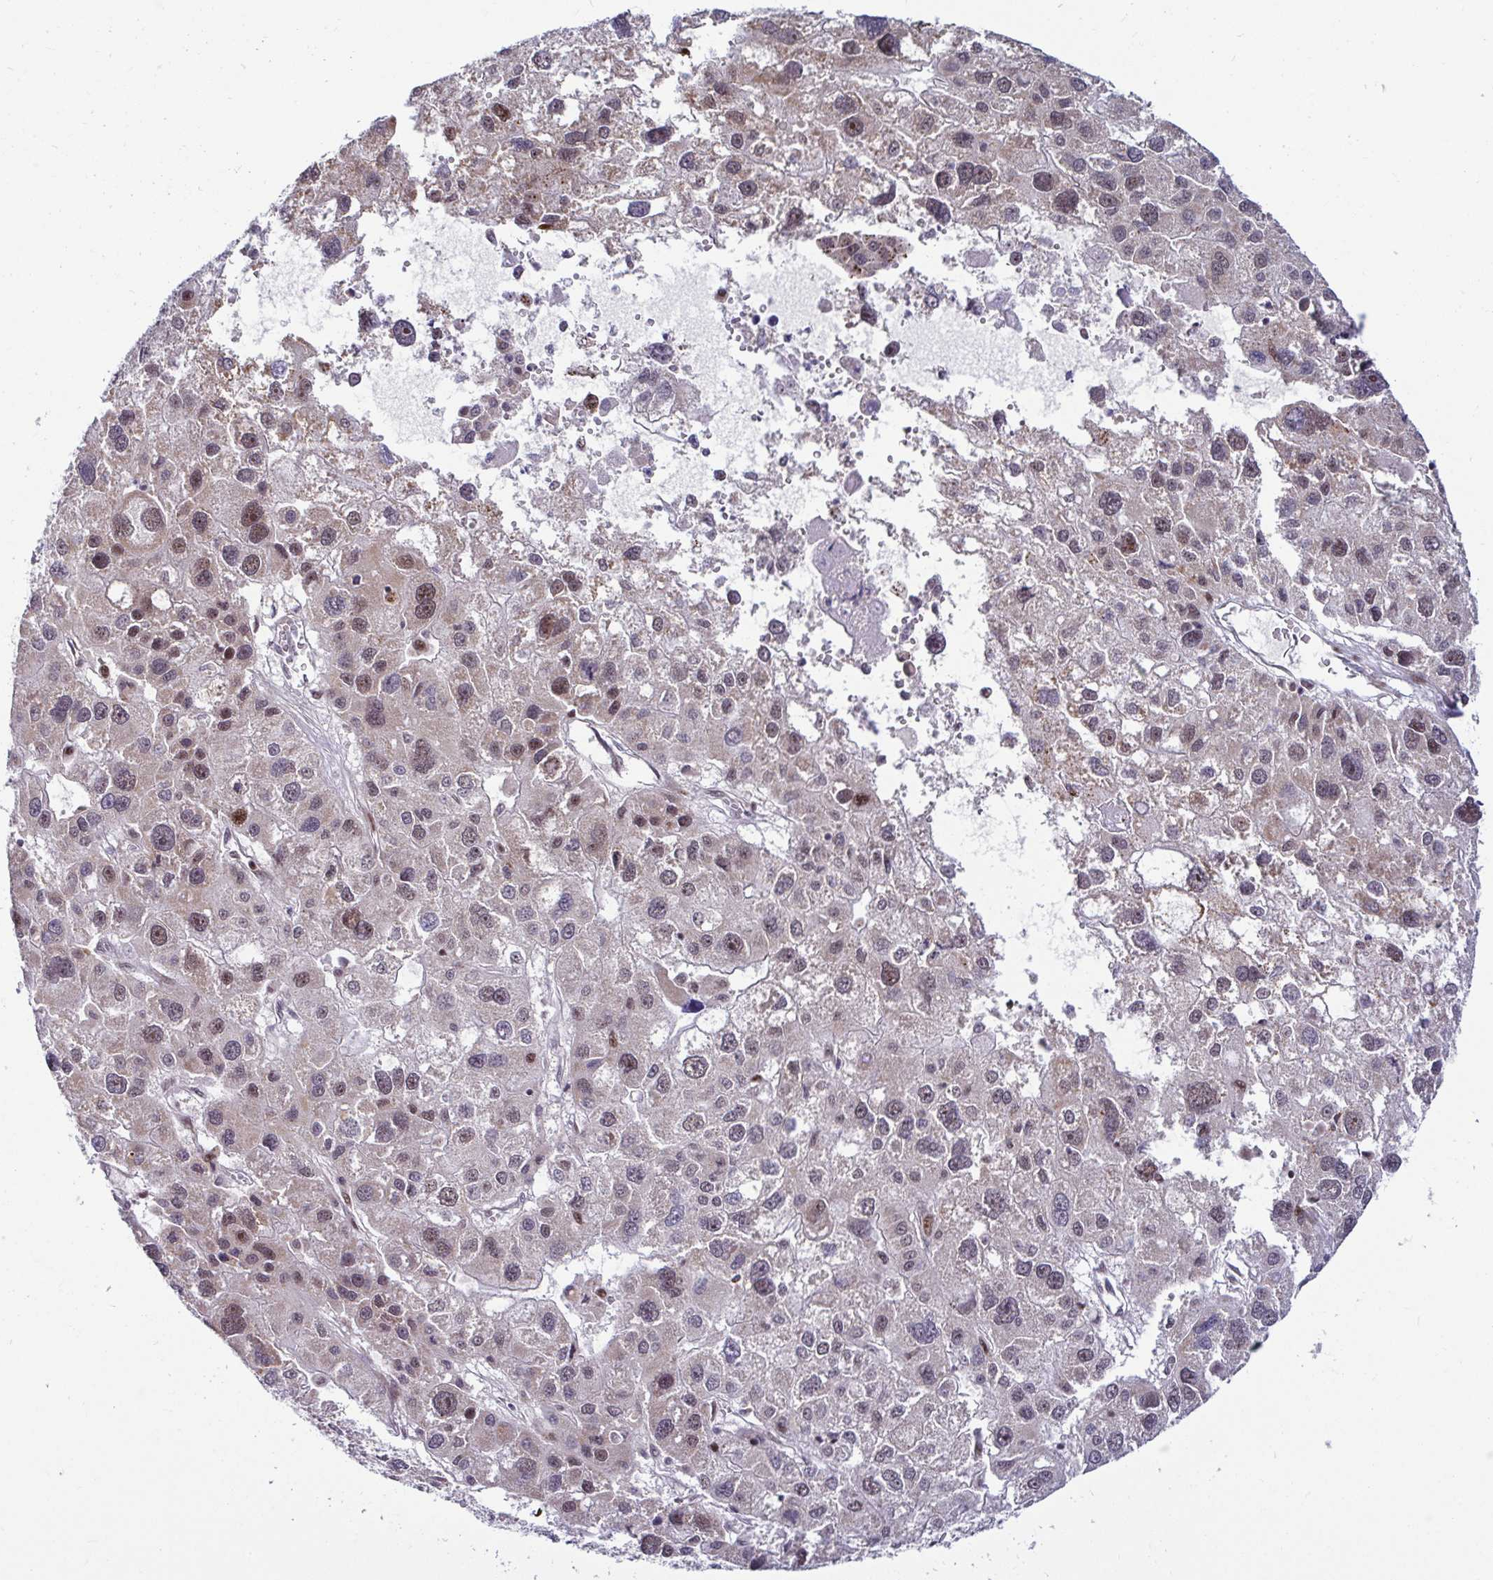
{"staining": {"intensity": "moderate", "quantity": ">75%", "location": "nuclear"}, "tissue": "liver cancer", "cell_type": "Tumor cells", "image_type": "cancer", "snomed": [{"axis": "morphology", "description": "Carcinoma, Hepatocellular, NOS"}, {"axis": "topography", "description": "Liver"}], "caption": "This image shows immunohistochemistry staining of human liver hepatocellular carcinoma, with medium moderate nuclear positivity in approximately >75% of tumor cells.", "gene": "DZIP1", "patient": {"sex": "male", "age": 73}}